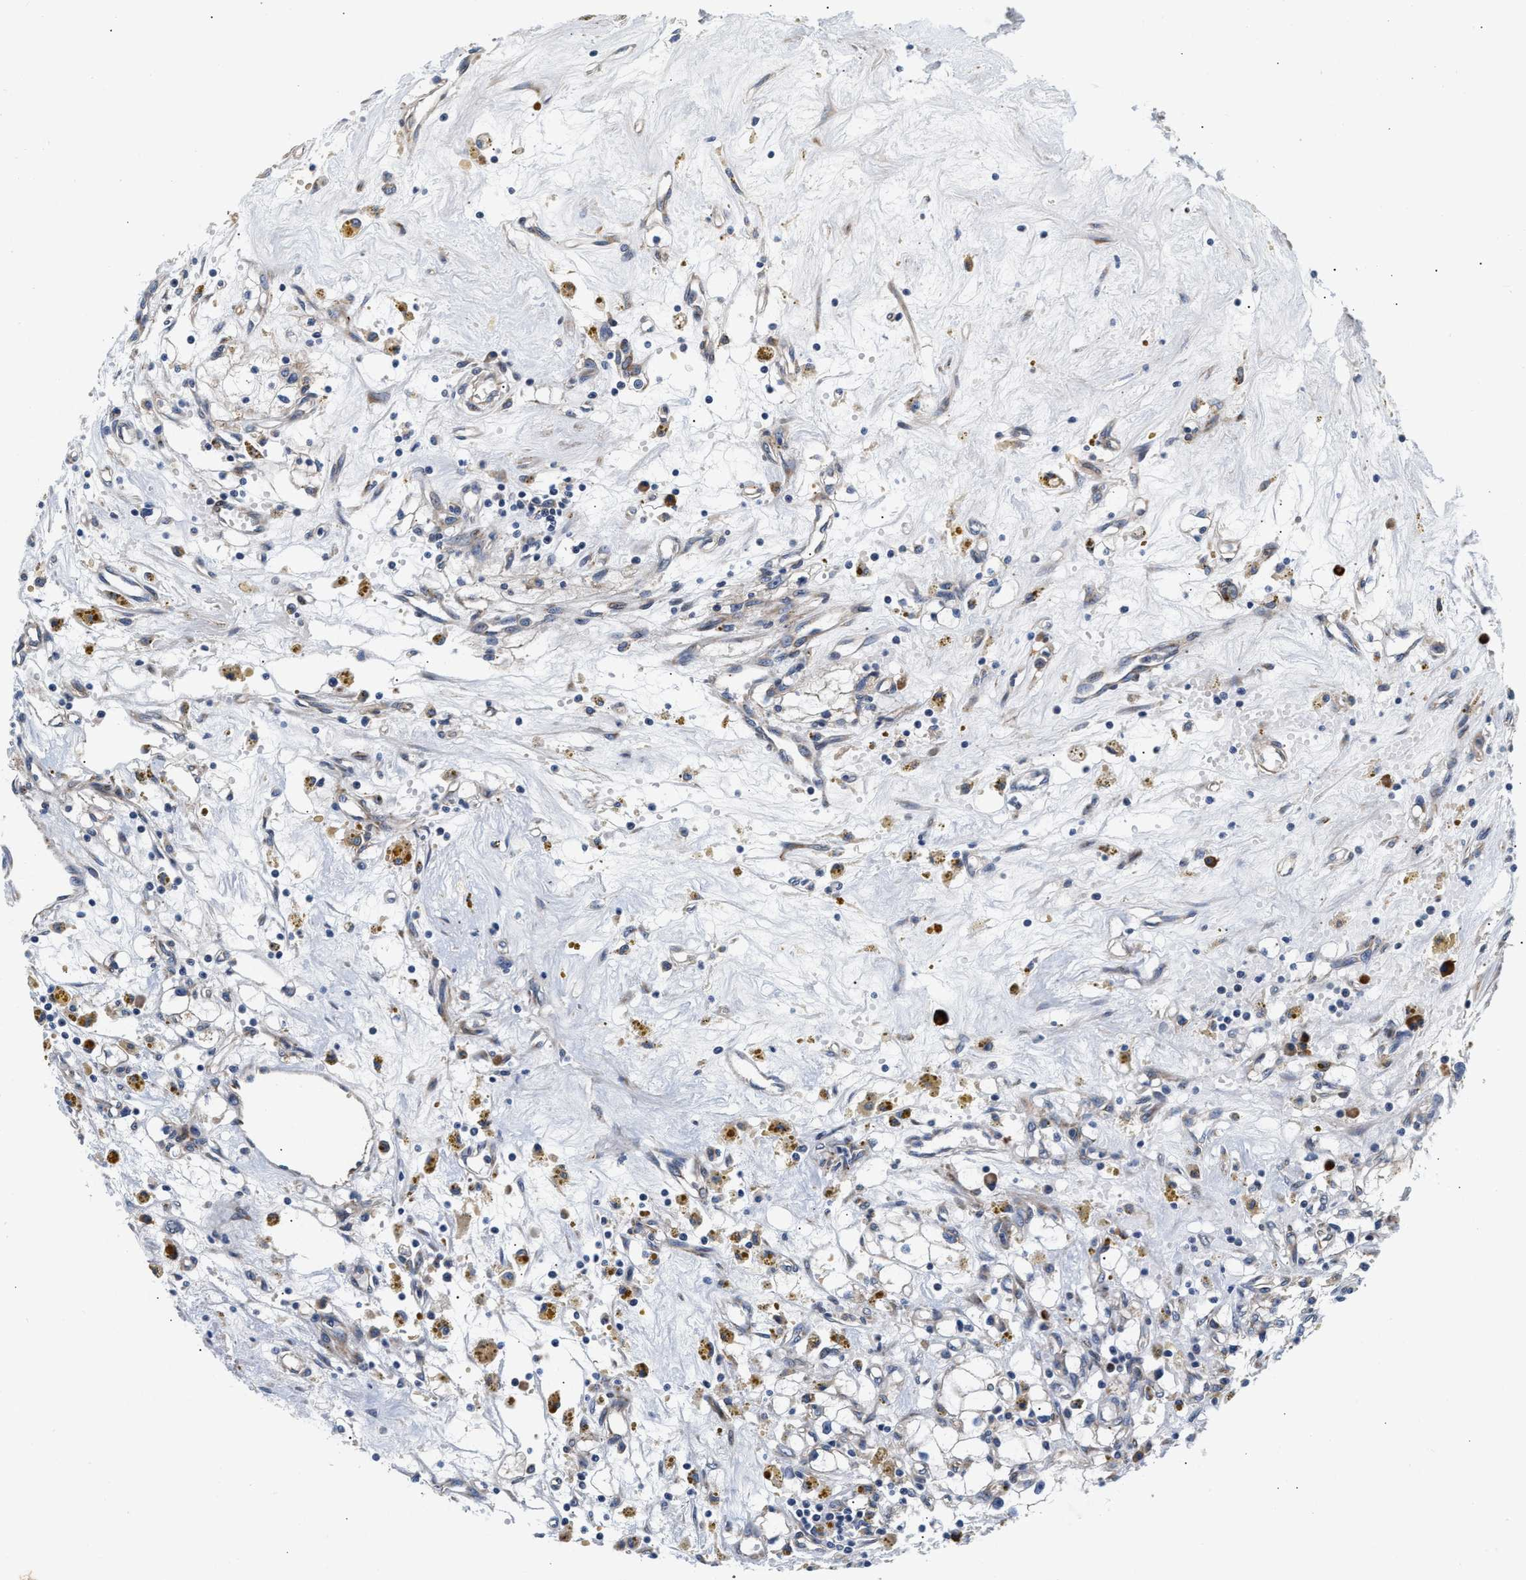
{"staining": {"intensity": "negative", "quantity": "none", "location": "none"}, "tissue": "renal cancer", "cell_type": "Tumor cells", "image_type": "cancer", "snomed": [{"axis": "morphology", "description": "Adenocarcinoma, NOS"}, {"axis": "topography", "description": "Kidney"}], "caption": "High power microscopy micrograph of an IHC photomicrograph of adenocarcinoma (renal), revealing no significant expression in tumor cells.", "gene": "IFT74", "patient": {"sex": "male", "age": 56}}